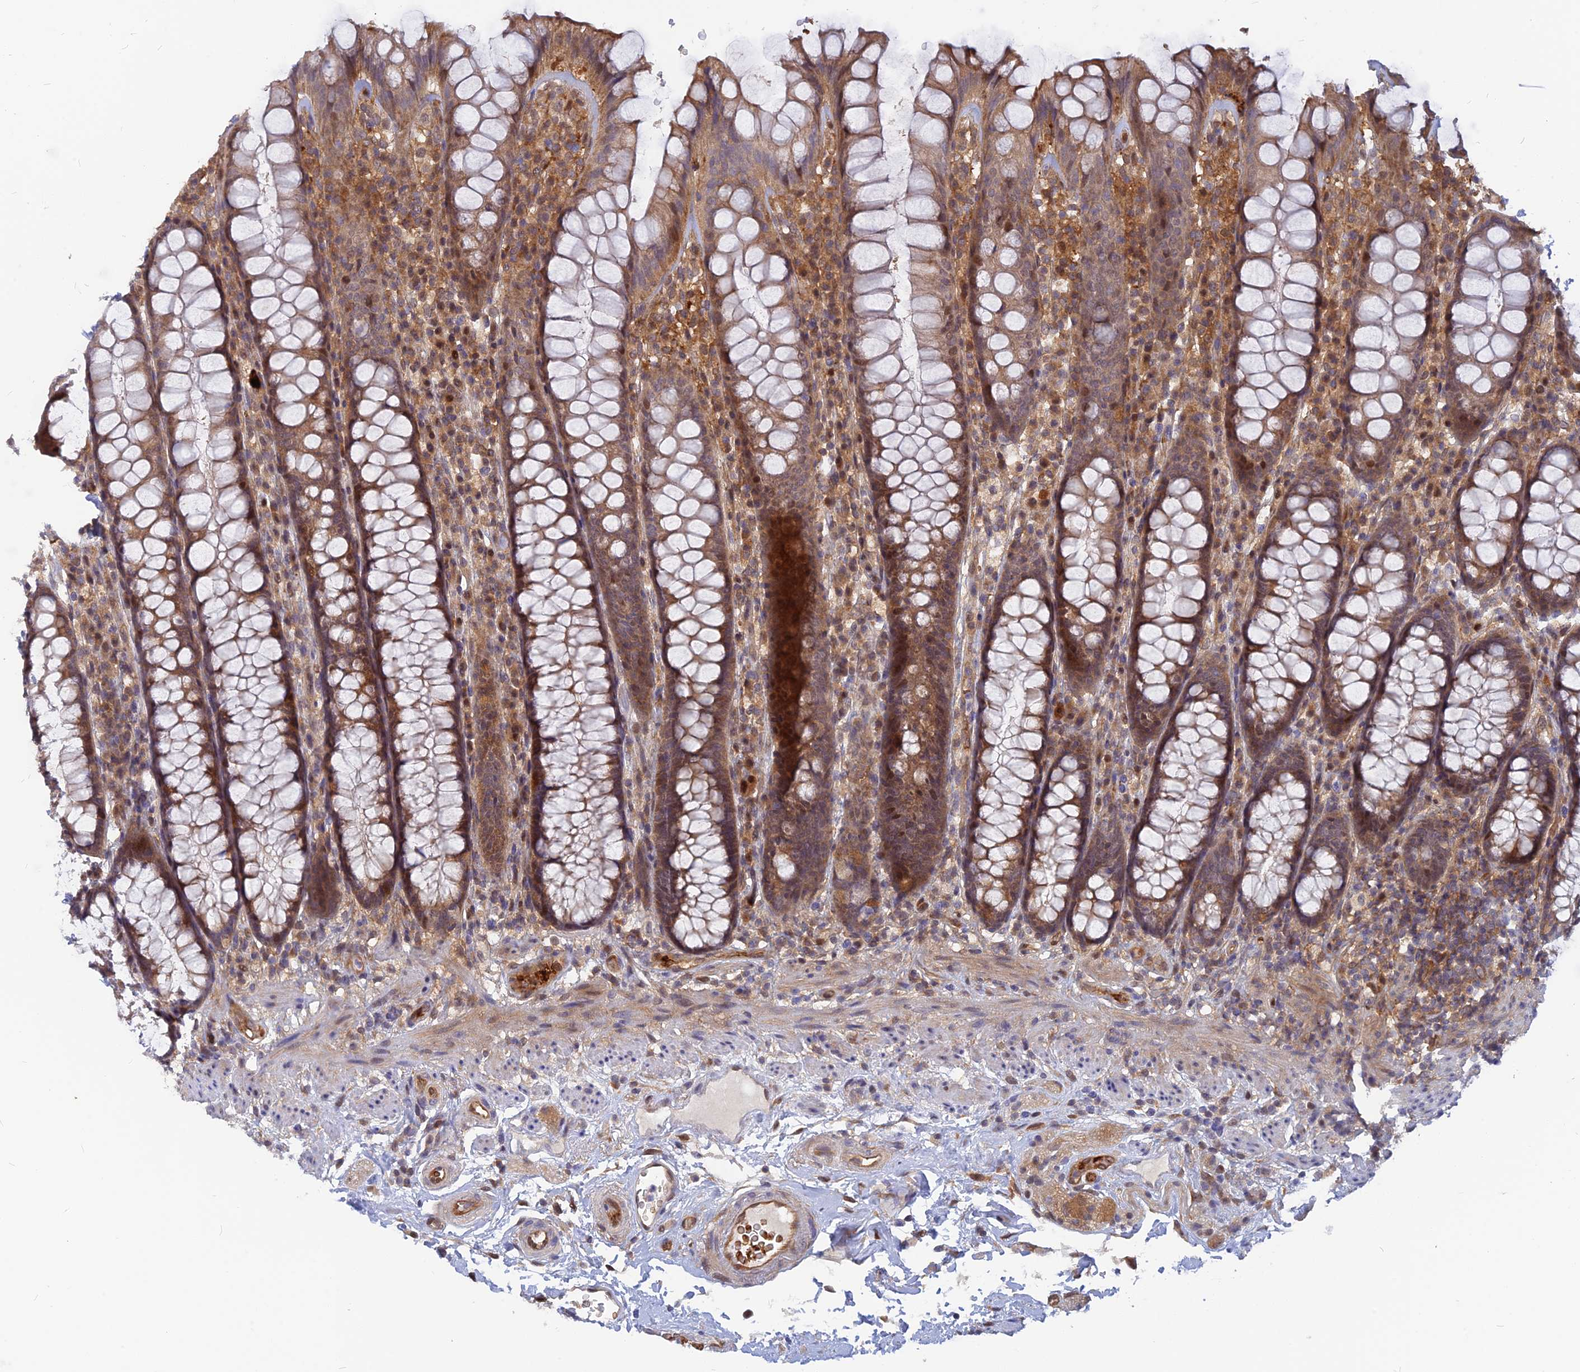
{"staining": {"intensity": "moderate", "quantity": ">75%", "location": "cytoplasmic/membranous"}, "tissue": "rectum", "cell_type": "Glandular cells", "image_type": "normal", "snomed": [{"axis": "morphology", "description": "Normal tissue, NOS"}, {"axis": "topography", "description": "Rectum"}], "caption": "Human rectum stained for a protein (brown) displays moderate cytoplasmic/membranous positive staining in about >75% of glandular cells.", "gene": "ARL2BP", "patient": {"sex": "male", "age": 83}}